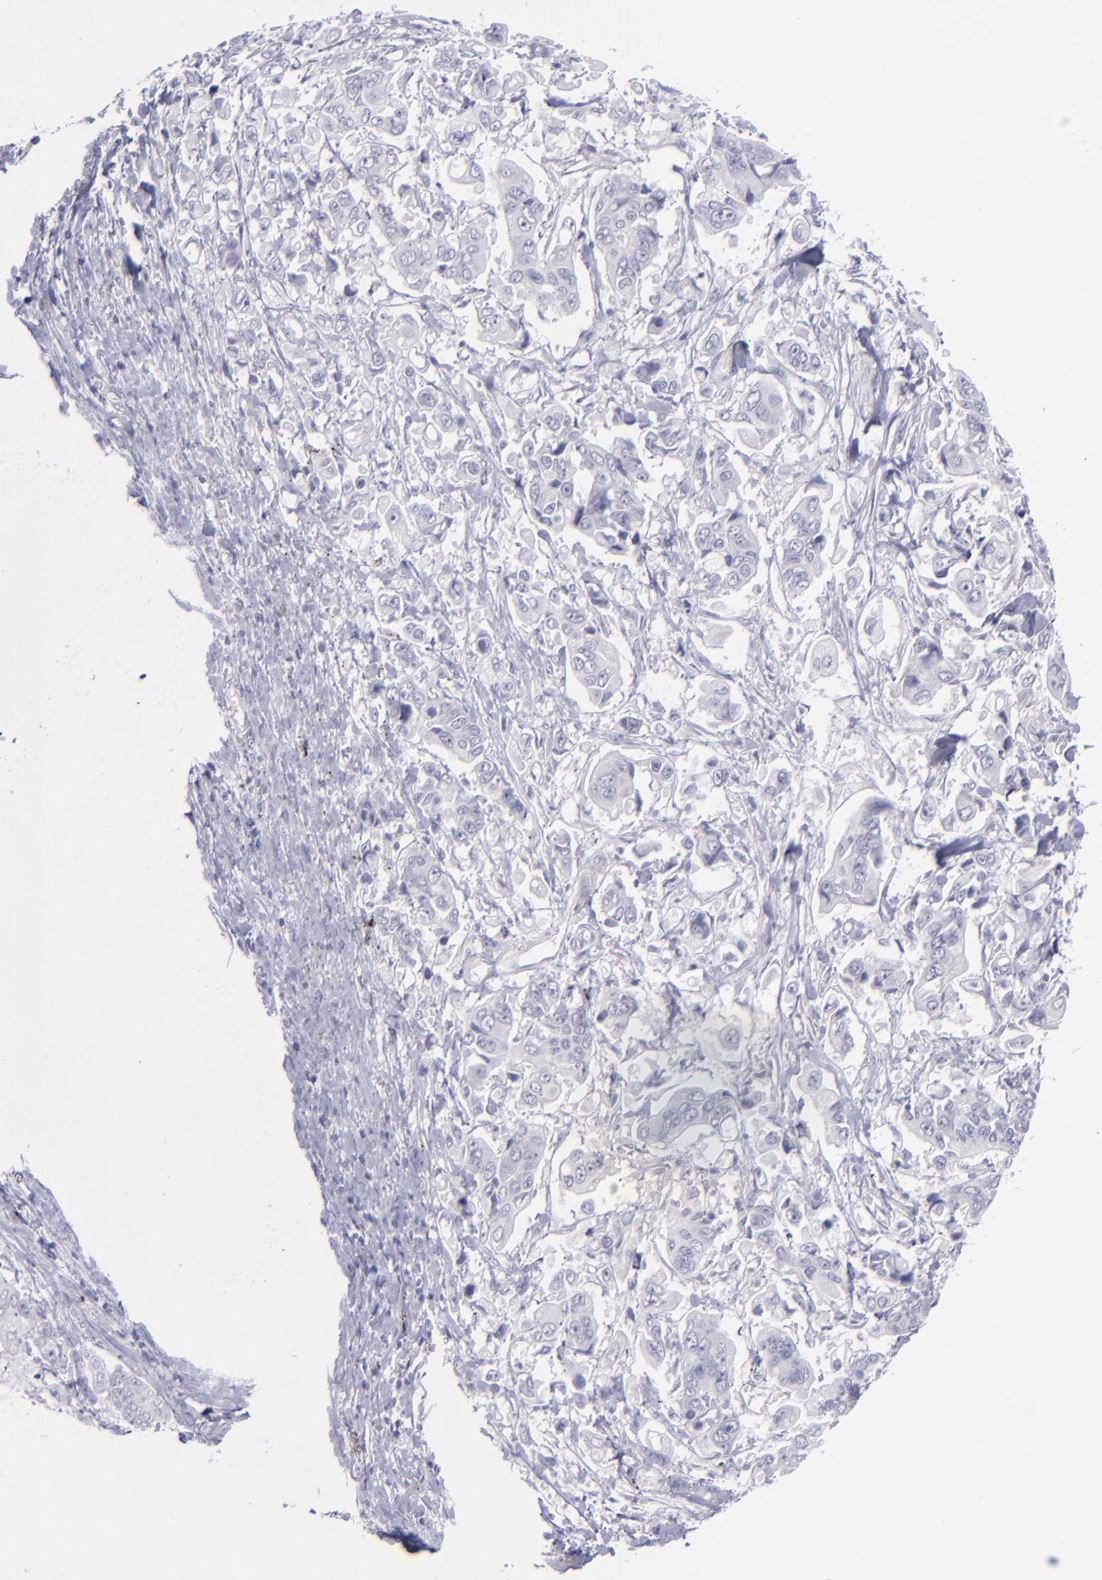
{"staining": {"intensity": "negative", "quantity": "none", "location": "none"}, "tissue": "stomach cancer", "cell_type": "Tumor cells", "image_type": "cancer", "snomed": [{"axis": "morphology", "description": "Adenocarcinoma, NOS"}, {"axis": "topography", "description": "Stomach, upper"}], "caption": "A micrograph of human adenocarcinoma (stomach) is negative for staining in tumor cells.", "gene": "MYH11", "patient": {"sex": "male", "age": 80}}